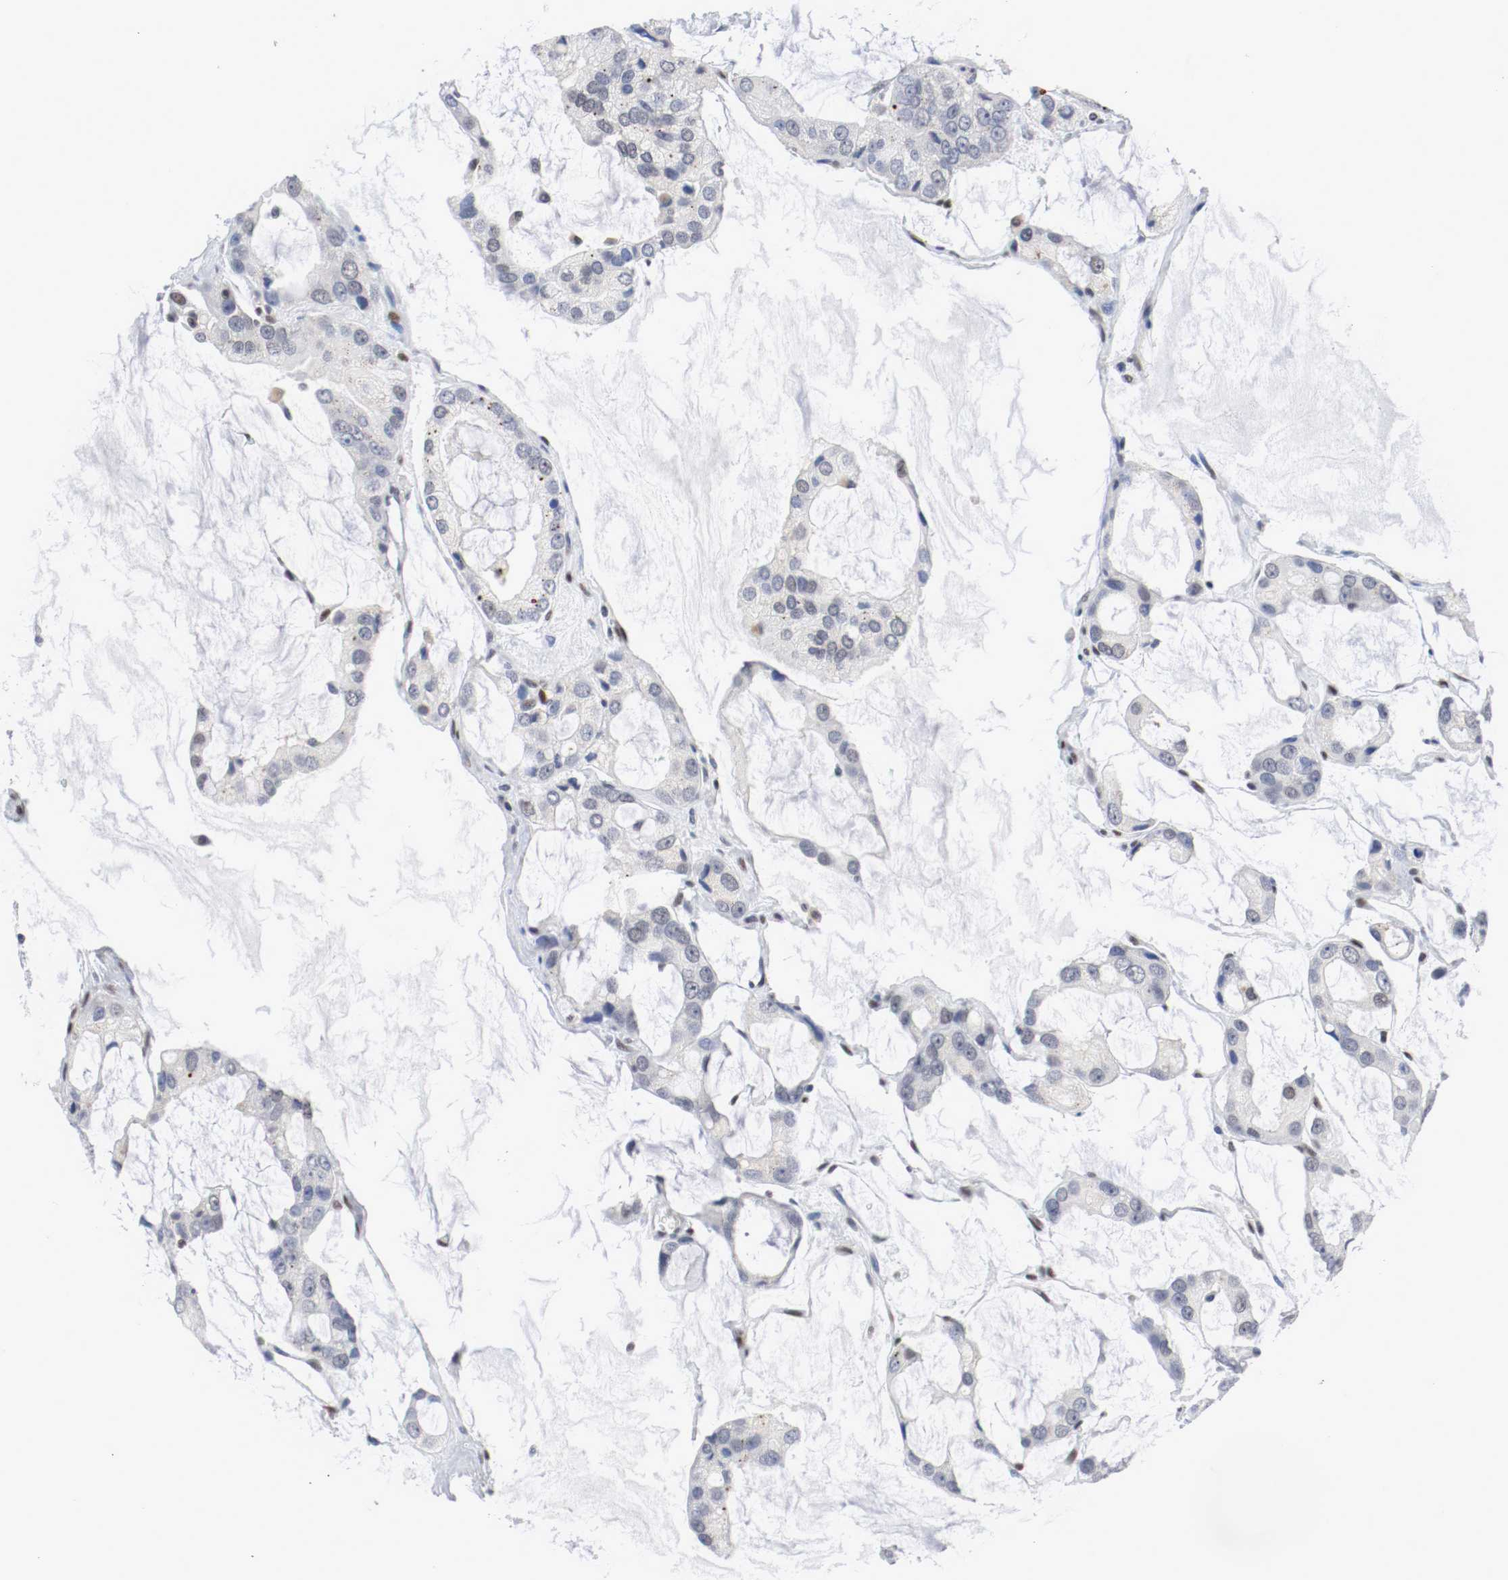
{"staining": {"intensity": "negative", "quantity": "none", "location": "none"}, "tissue": "prostate cancer", "cell_type": "Tumor cells", "image_type": "cancer", "snomed": [{"axis": "morphology", "description": "Adenocarcinoma, High grade"}, {"axis": "topography", "description": "Prostate"}], "caption": "This is a histopathology image of IHC staining of high-grade adenocarcinoma (prostate), which shows no staining in tumor cells.", "gene": "JUND", "patient": {"sex": "male", "age": 67}}